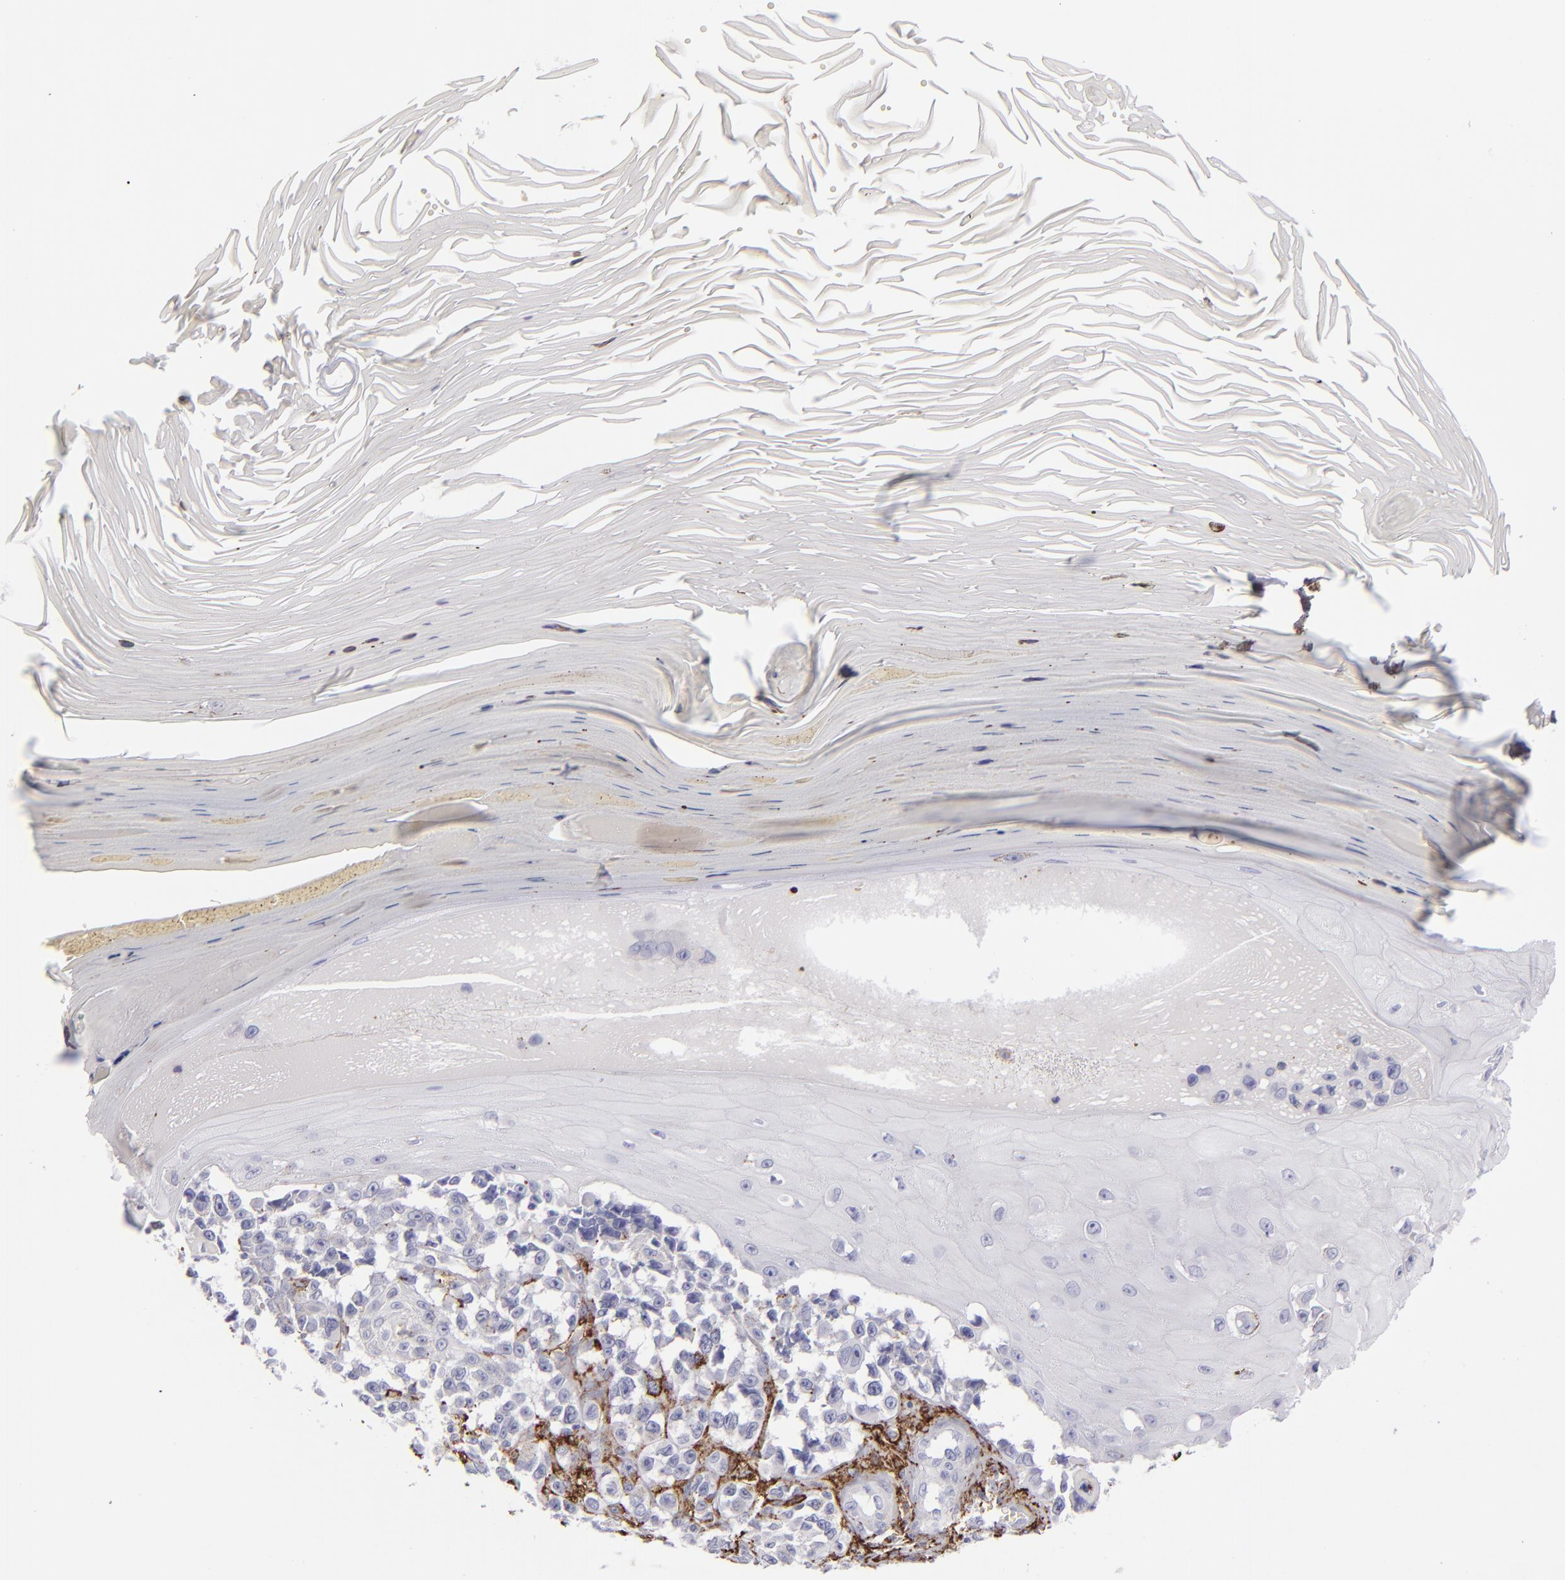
{"staining": {"intensity": "negative", "quantity": "none", "location": "none"}, "tissue": "melanoma", "cell_type": "Tumor cells", "image_type": "cancer", "snomed": [{"axis": "morphology", "description": "Malignant melanoma, NOS"}, {"axis": "topography", "description": "Skin"}], "caption": "High power microscopy image of an immunohistochemistry (IHC) histopathology image of melanoma, revealing no significant expression in tumor cells.", "gene": "ANPEP", "patient": {"sex": "female", "age": 82}}